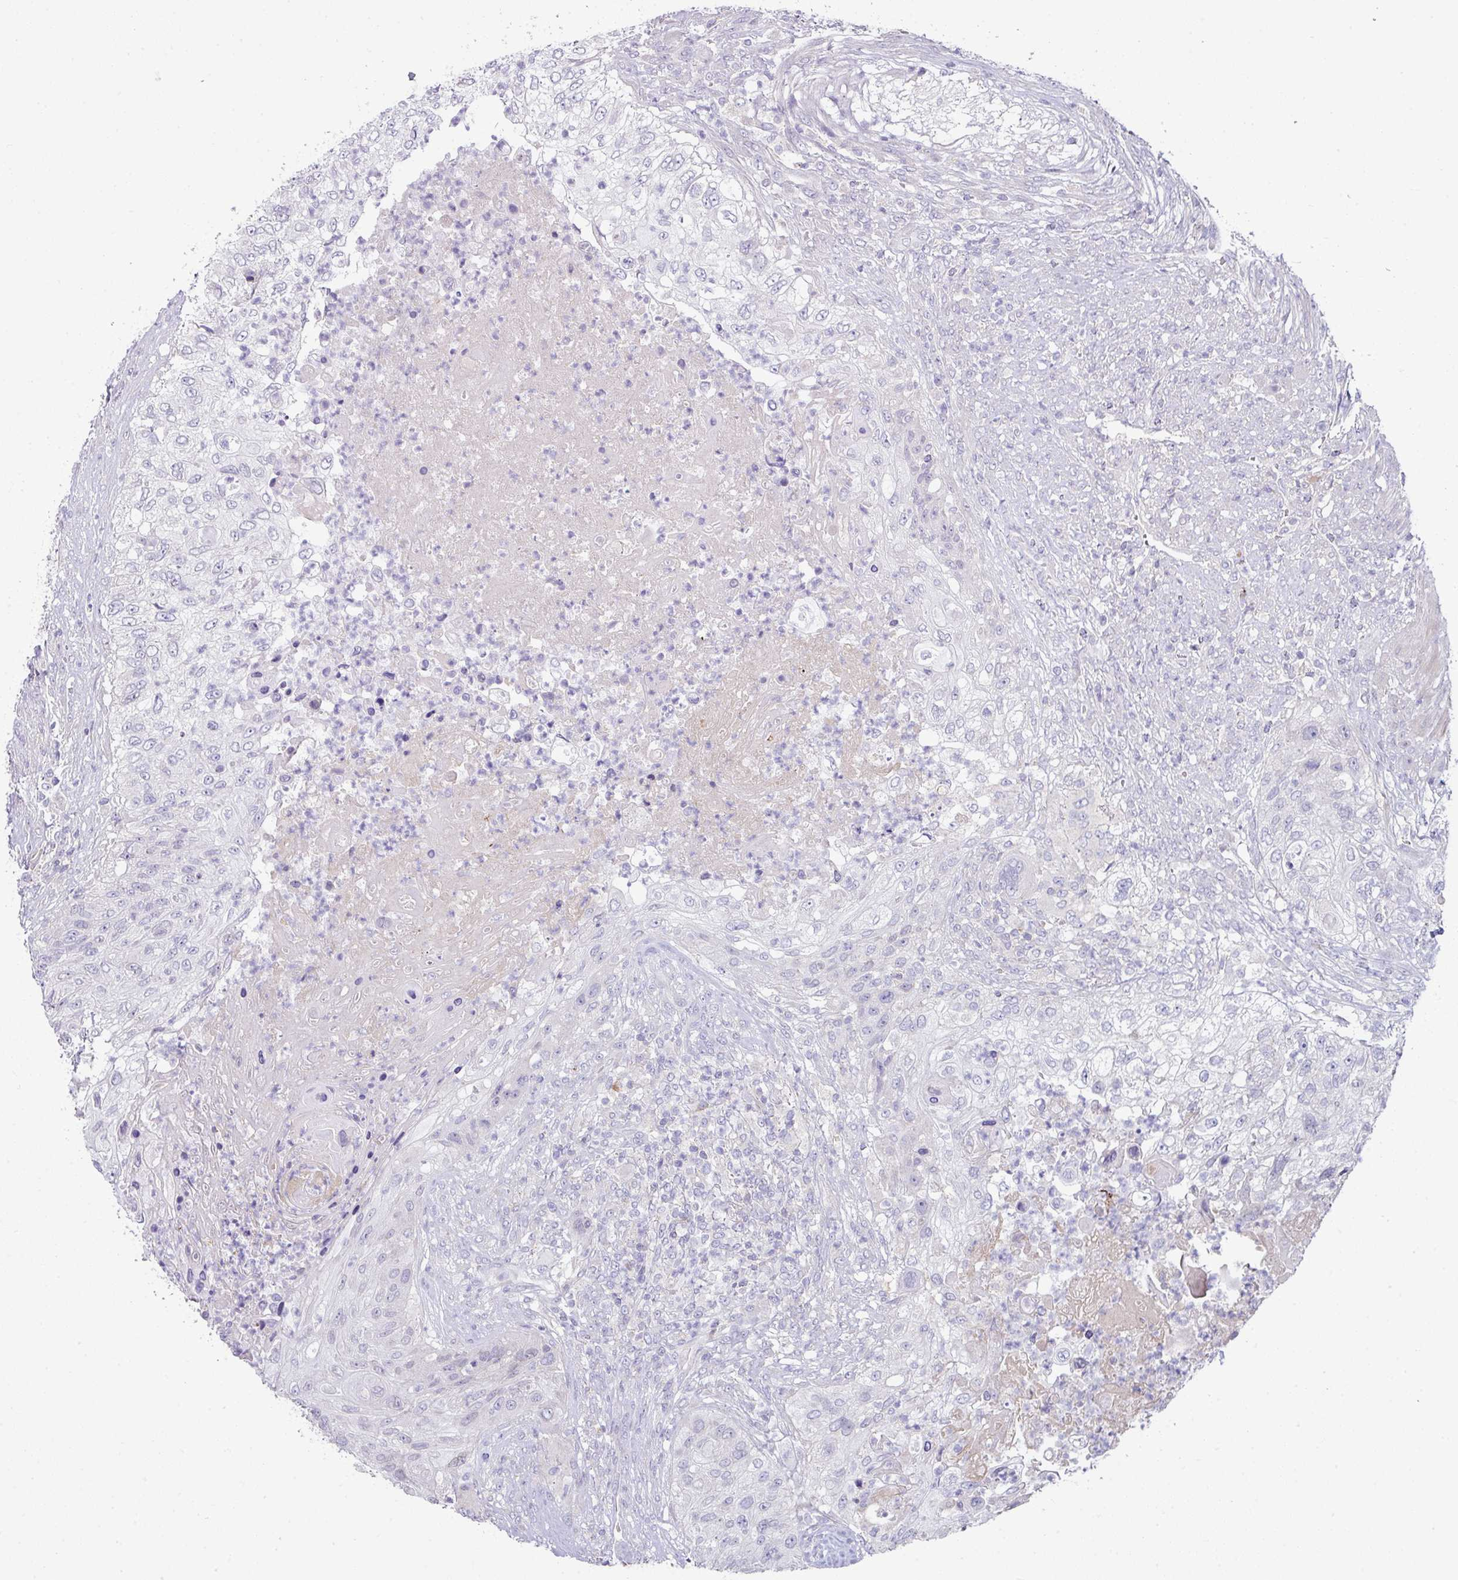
{"staining": {"intensity": "negative", "quantity": "none", "location": "none"}, "tissue": "urothelial cancer", "cell_type": "Tumor cells", "image_type": "cancer", "snomed": [{"axis": "morphology", "description": "Urothelial carcinoma, High grade"}, {"axis": "topography", "description": "Urinary bladder"}], "caption": "Urothelial carcinoma (high-grade) stained for a protein using immunohistochemistry (IHC) shows no positivity tumor cells.", "gene": "SLAMF6", "patient": {"sex": "female", "age": 60}}